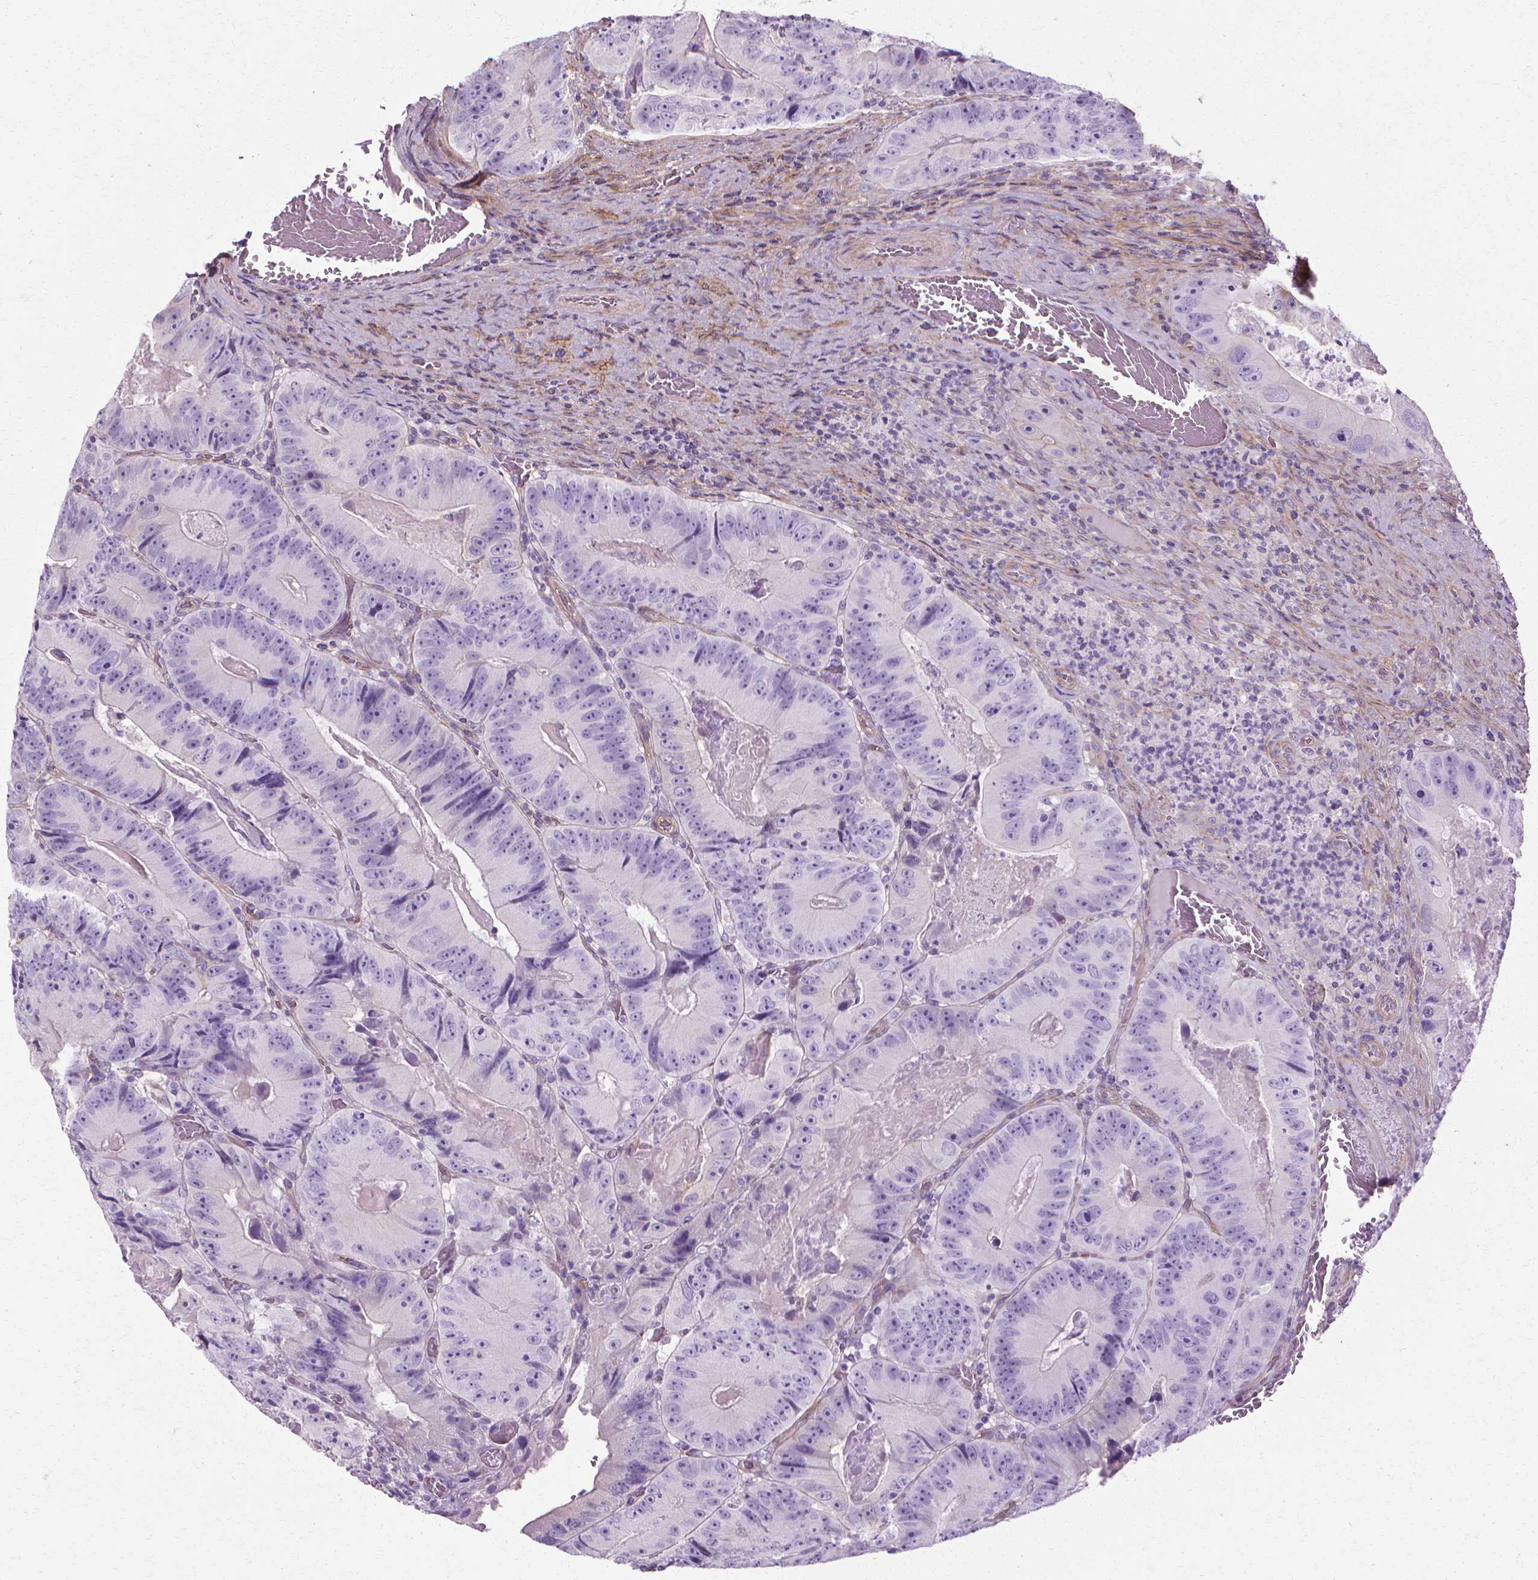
{"staining": {"intensity": "negative", "quantity": "none", "location": "none"}, "tissue": "colorectal cancer", "cell_type": "Tumor cells", "image_type": "cancer", "snomed": [{"axis": "morphology", "description": "Adenocarcinoma, NOS"}, {"axis": "topography", "description": "Colon"}], "caption": "Immunohistochemistry (IHC) image of adenocarcinoma (colorectal) stained for a protein (brown), which reveals no positivity in tumor cells.", "gene": "CFAP157", "patient": {"sex": "female", "age": 86}}